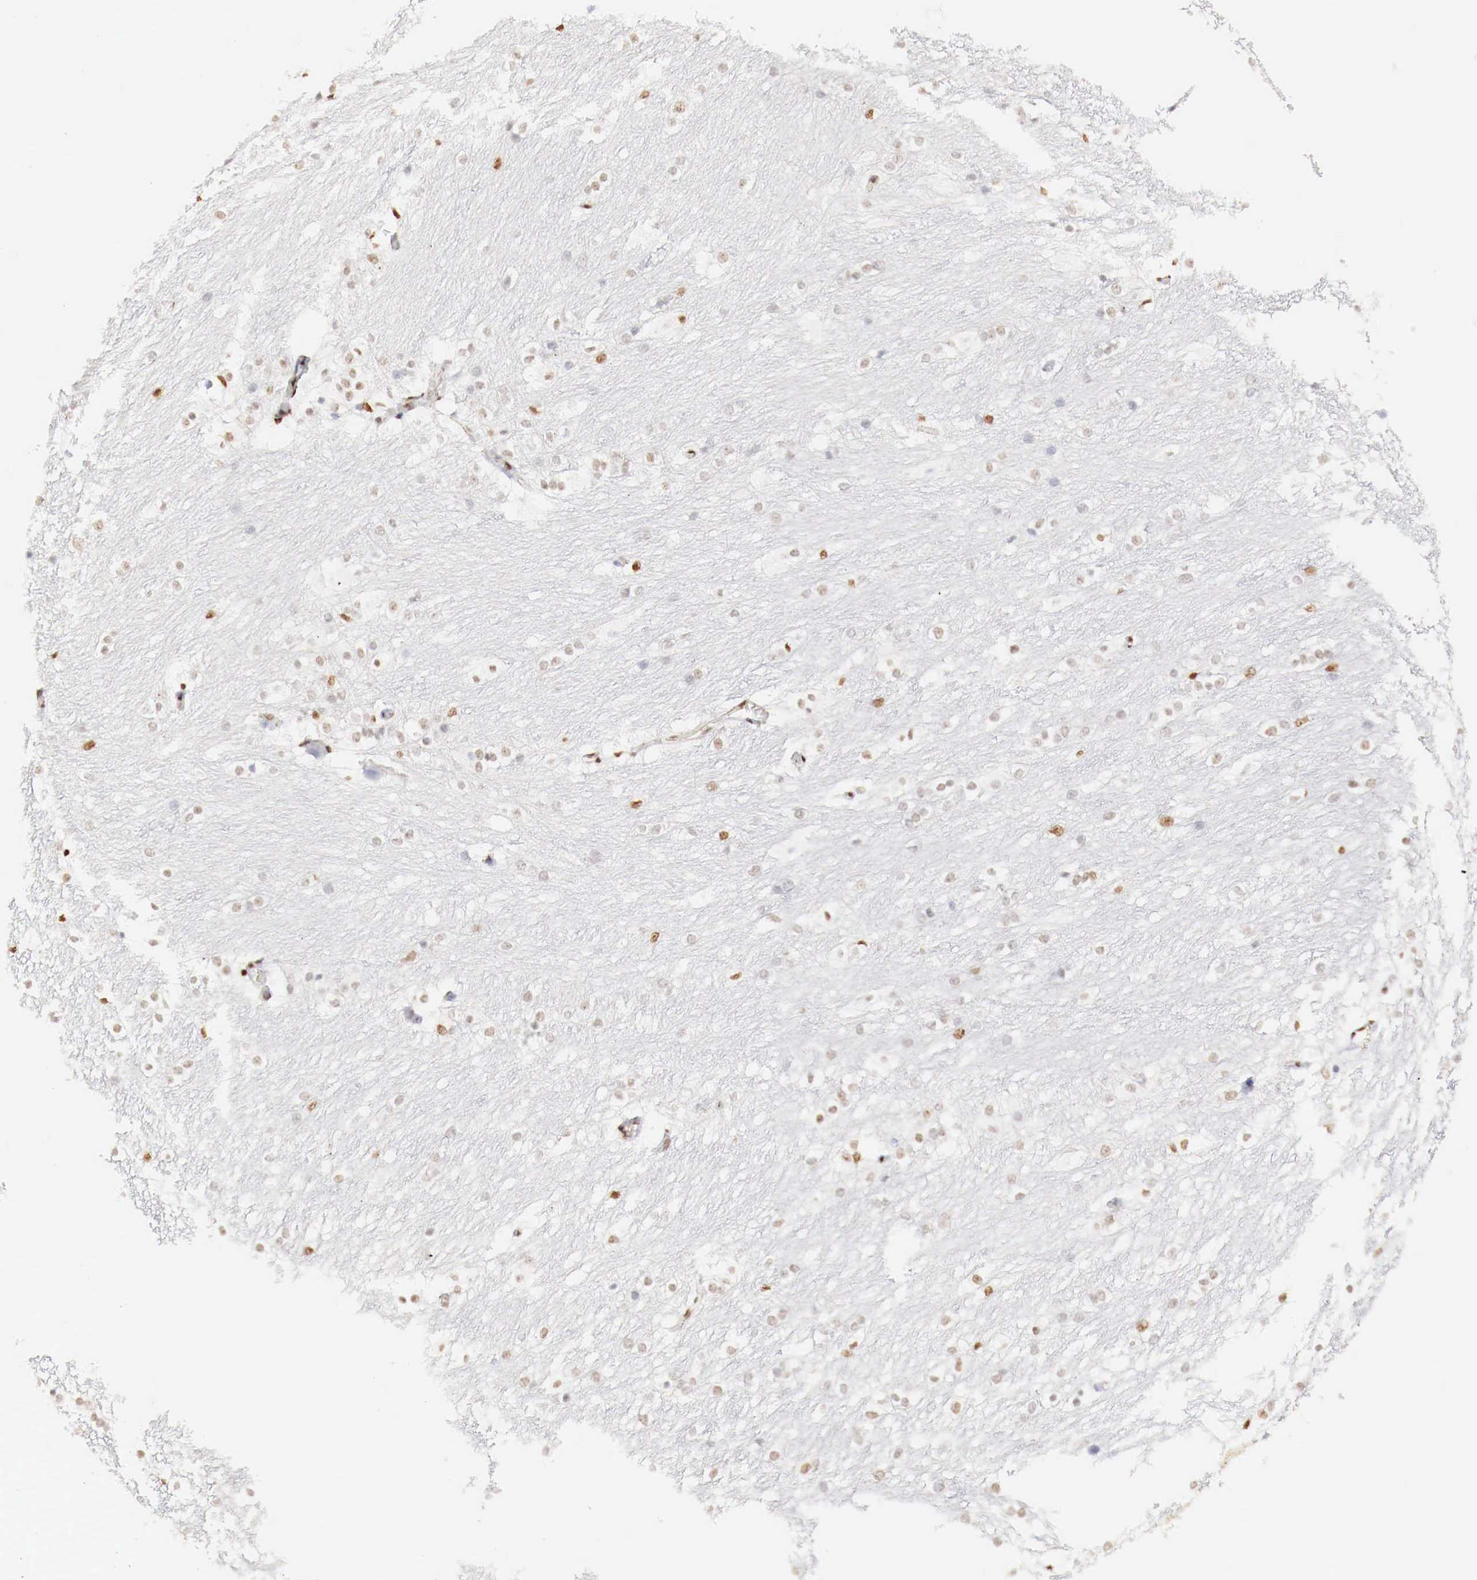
{"staining": {"intensity": "weak", "quantity": "25%-75%", "location": "cytoplasmic/membranous,nuclear"}, "tissue": "caudate", "cell_type": "Glial cells", "image_type": "normal", "snomed": [{"axis": "morphology", "description": "Normal tissue, NOS"}, {"axis": "topography", "description": "Lateral ventricle wall"}], "caption": "High-magnification brightfield microscopy of unremarkable caudate stained with DAB (3,3'-diaminobenzidine) (brown) and counterstained with hematoxylin (blue). glial cells exhibit weak cytoplasmic/membranous,nuclear positivity is present in approximately25%-75% of cells. (DAB (3,3'-diaminobenzidine) IHC, brown staining for protein, blue staining for nuclei).", "gene": "MAX", "patient": {"sex": "female", "age": 19}}